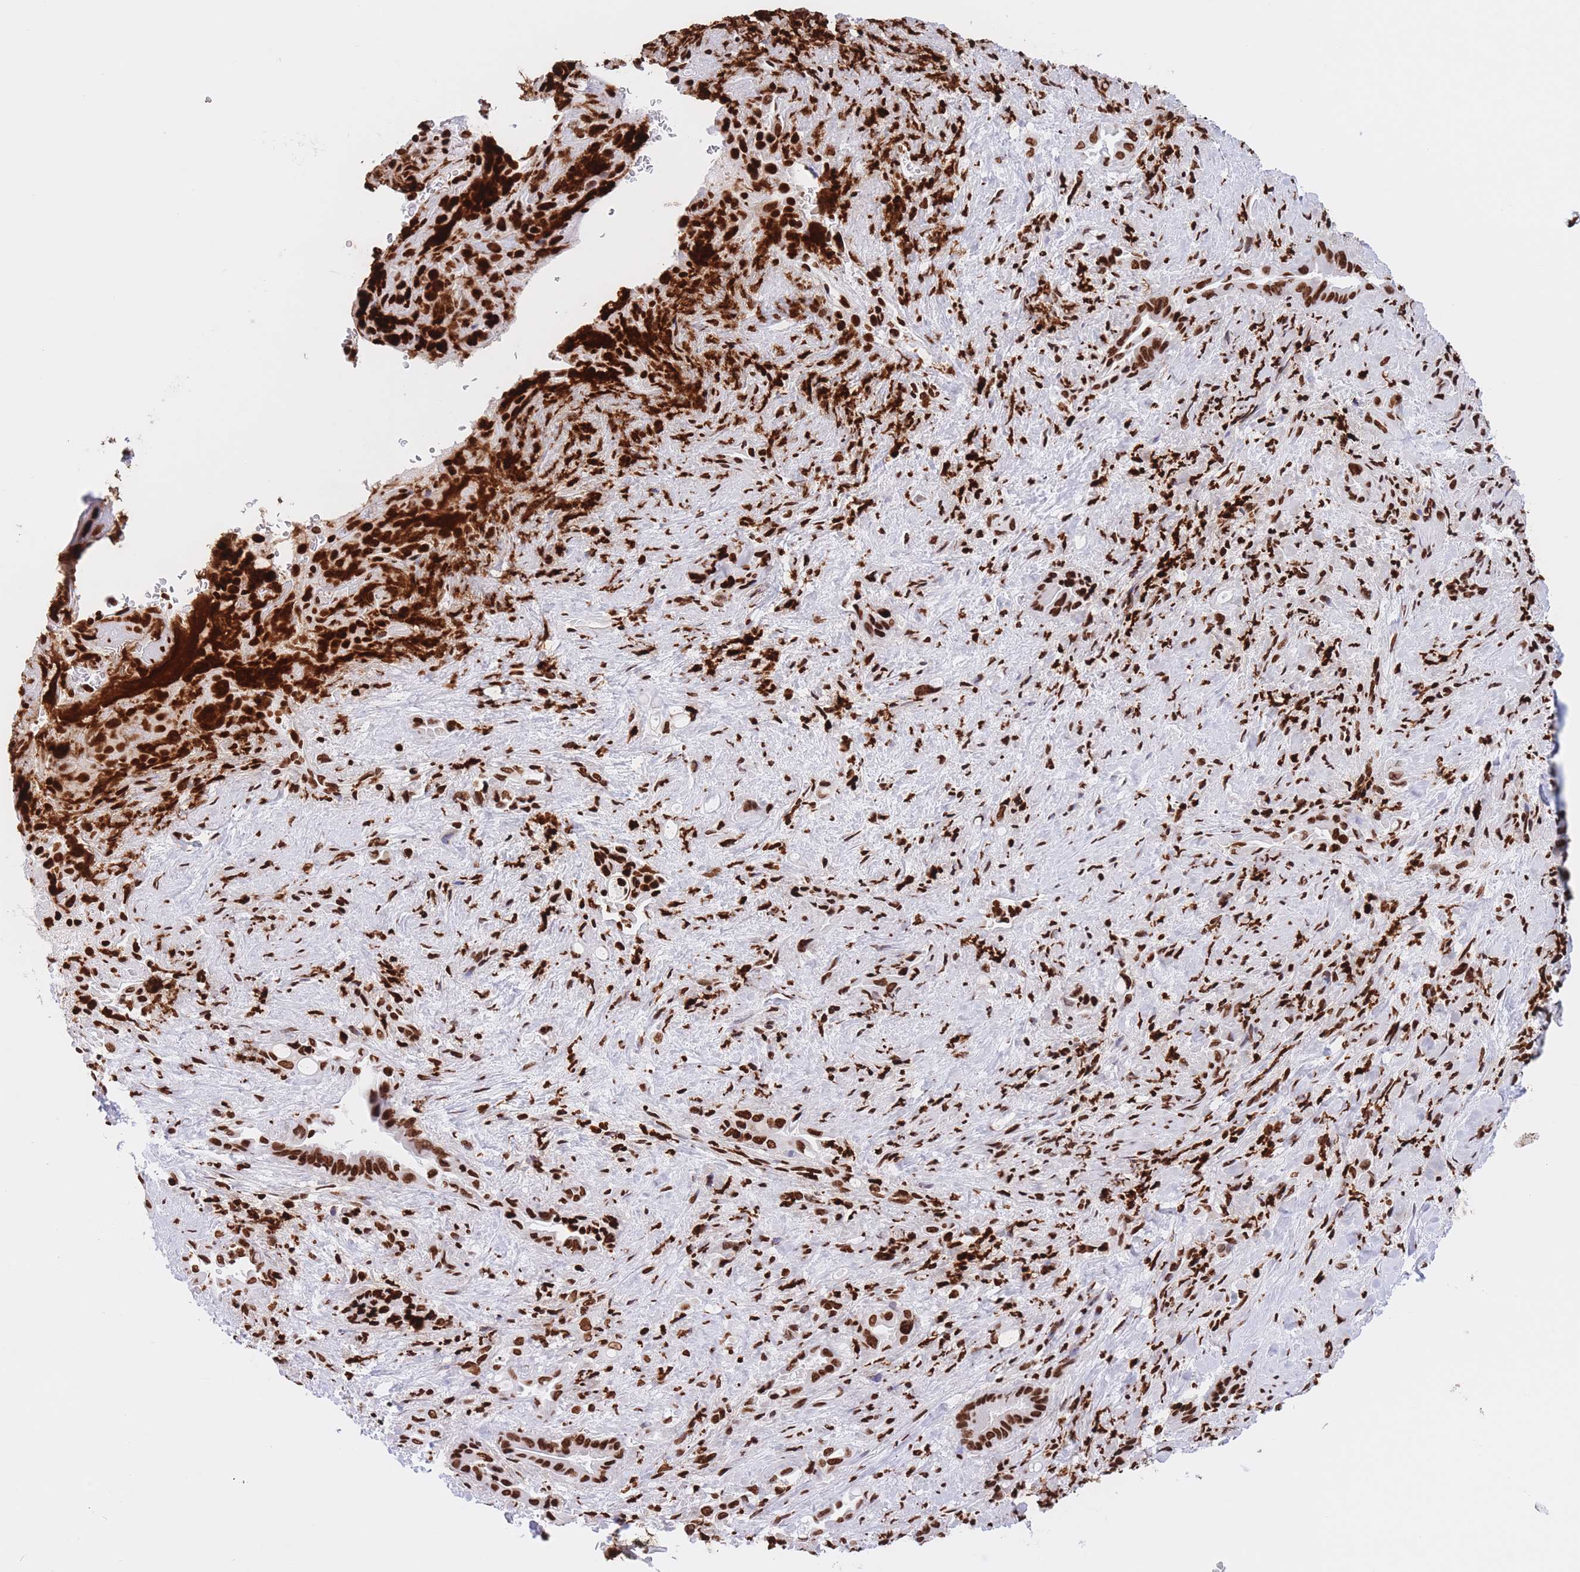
{"staining": {"intensity": "strong", "quantity": ">75%", "location": "nuclear"}, "tissue": "liver cancer", "cell_type": "Tumor cells", "image_type": "cancer", "snomed": [{"axis": "morphology", "description": "Cholangiocarcinoma"}, {"axis": "topography", "description": "Liver"}], "caption": "Immunohistochemistry (IHC) (DAB (3,3'-diaminobenzidine)) staining of liver cancer shows strong nuclear protein expression in approximately >75% of tumor cells.", "gene": "H2BC11", "patient": {"sex": "female", "age": 68}}